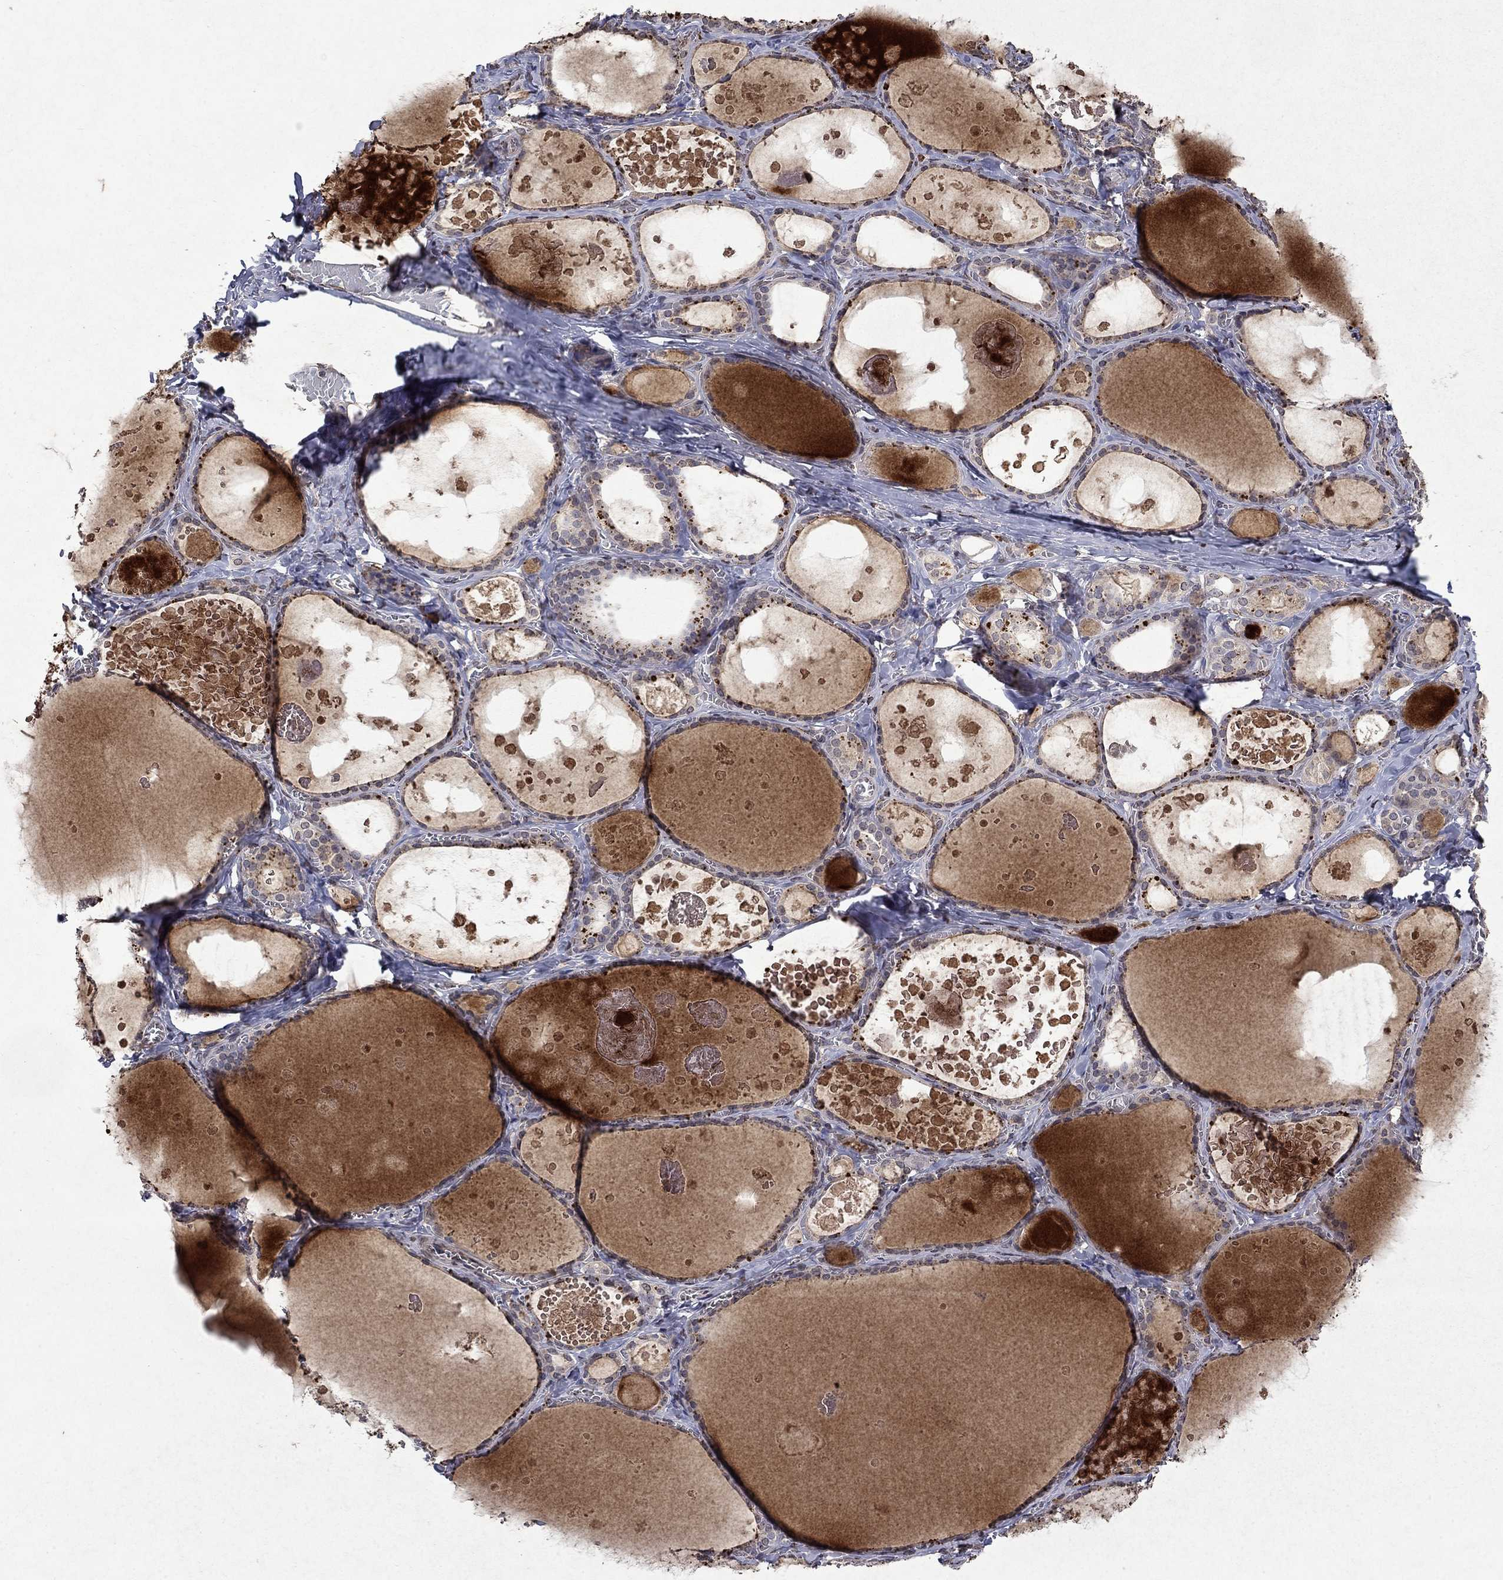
{"staining": {"intensity": "weak", "quantity": "<25%", "location": "cytoplasmic/membranous"}, "tissue": "thyroid gland", "cell_type": "Glandular cells", "image_type": "normal", "snomed": [{"axis": "morphology", "description": "Normal tissue, NOS"}, {"axis": "topography", "description": "Thyroid gland"}], "caption": "An image of thyroid gland stained for a protein exhibits no brown staining in glandular cells.", "gene": "TTC38", "patient": {"sex": "female", "age": 56}}